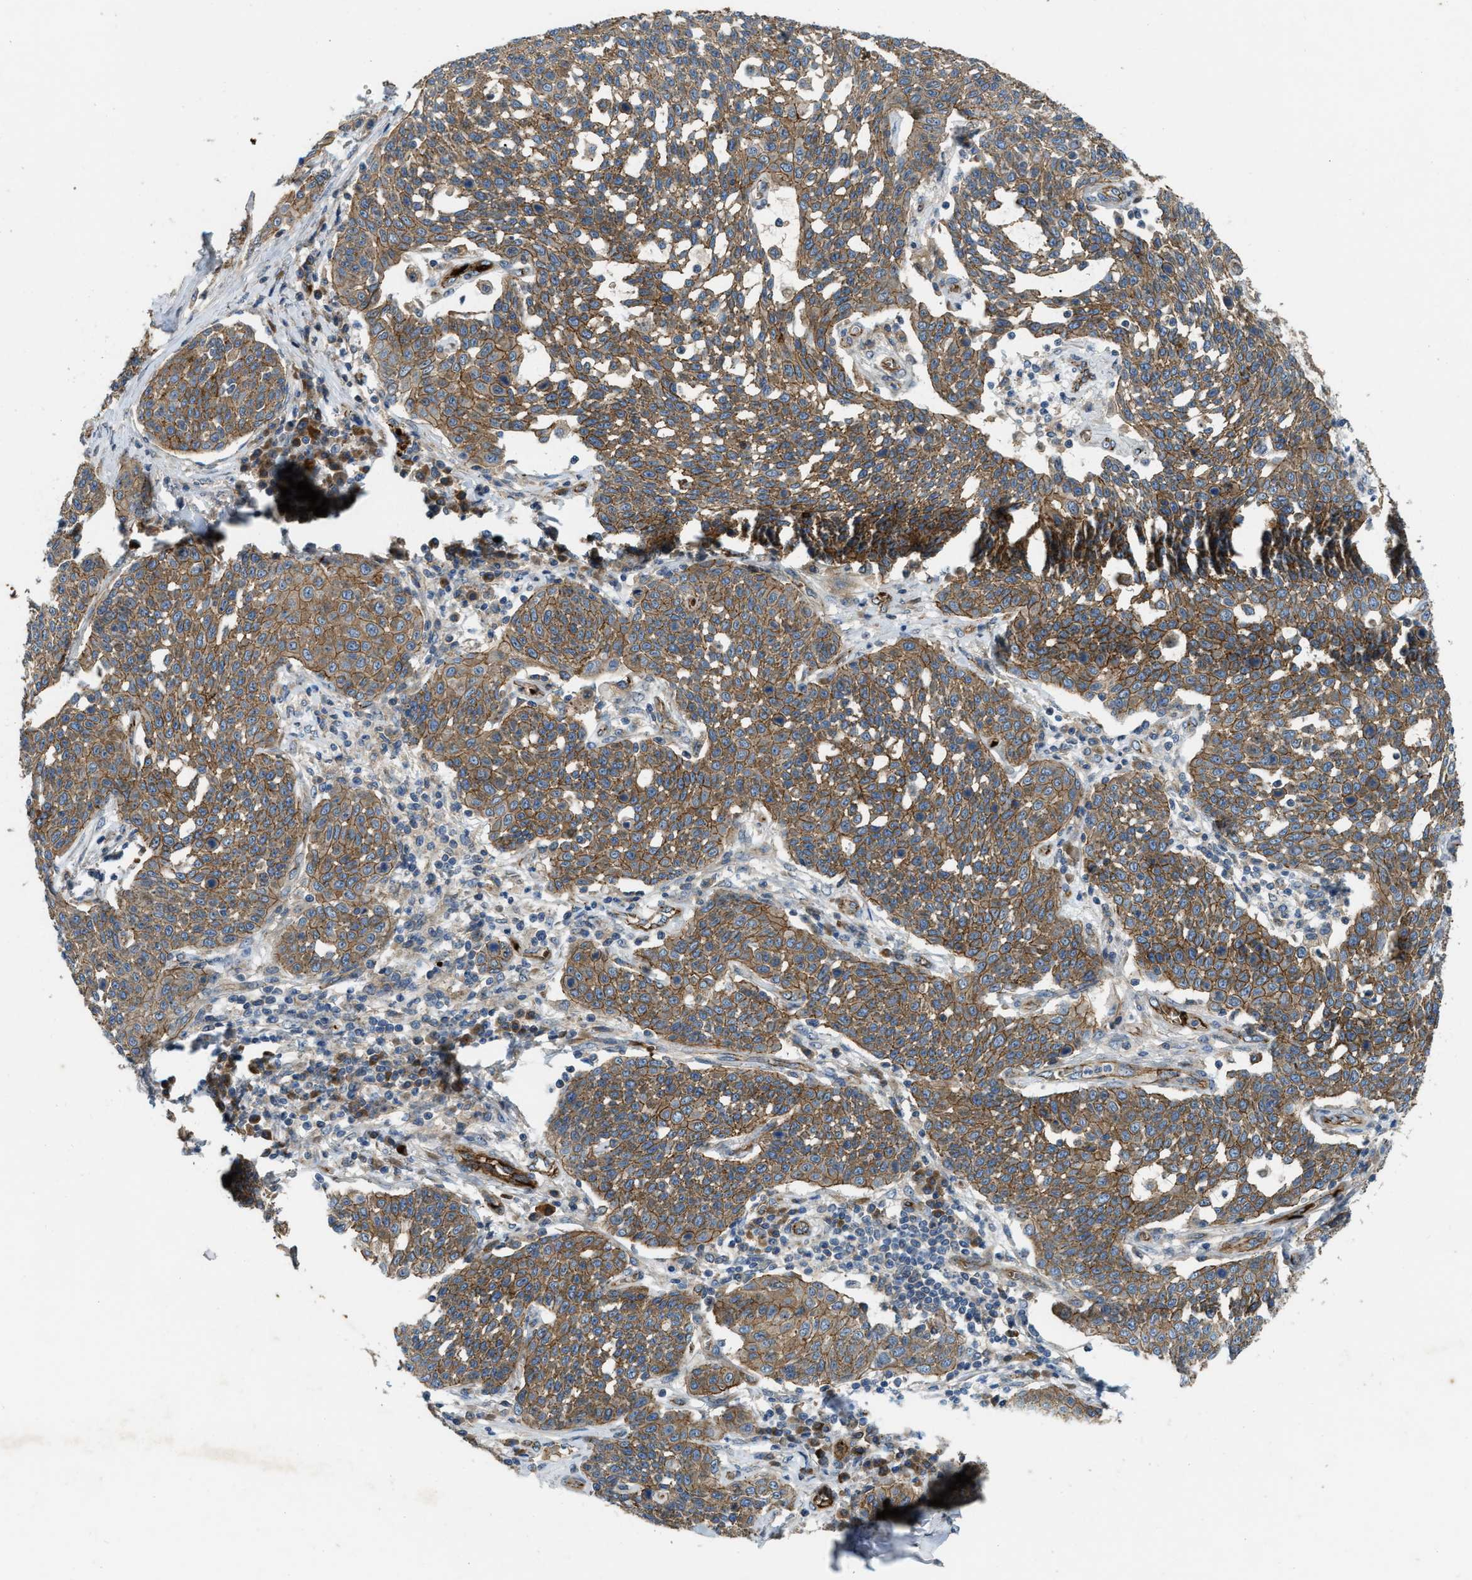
{"staining": {"intensity": "strong", "quantity": ">75%", "location": "cytoplasmic/membranous"}, "tissue": "cervical cancer", "cell_type": "Tumor cells", "image_type": "cancer", "snomed": [{"axis": "morphology", "description": "Squamous cell carcinoma, NOS"}, {"axis": "topography", "description": "Cervix"}], "caption": "A high-resolution image shows immunohistochemistry staining of cervical cancer, which demonstrates strong cytoplasmic/membranous positivity in approximately >75% of tumor cells. (DAB (3,3'-diaminobenzidine) IHC with brightfield microscopy, high magnification).", "gene": "ERC1", "patient": {"sex": "female", "age": 34}}